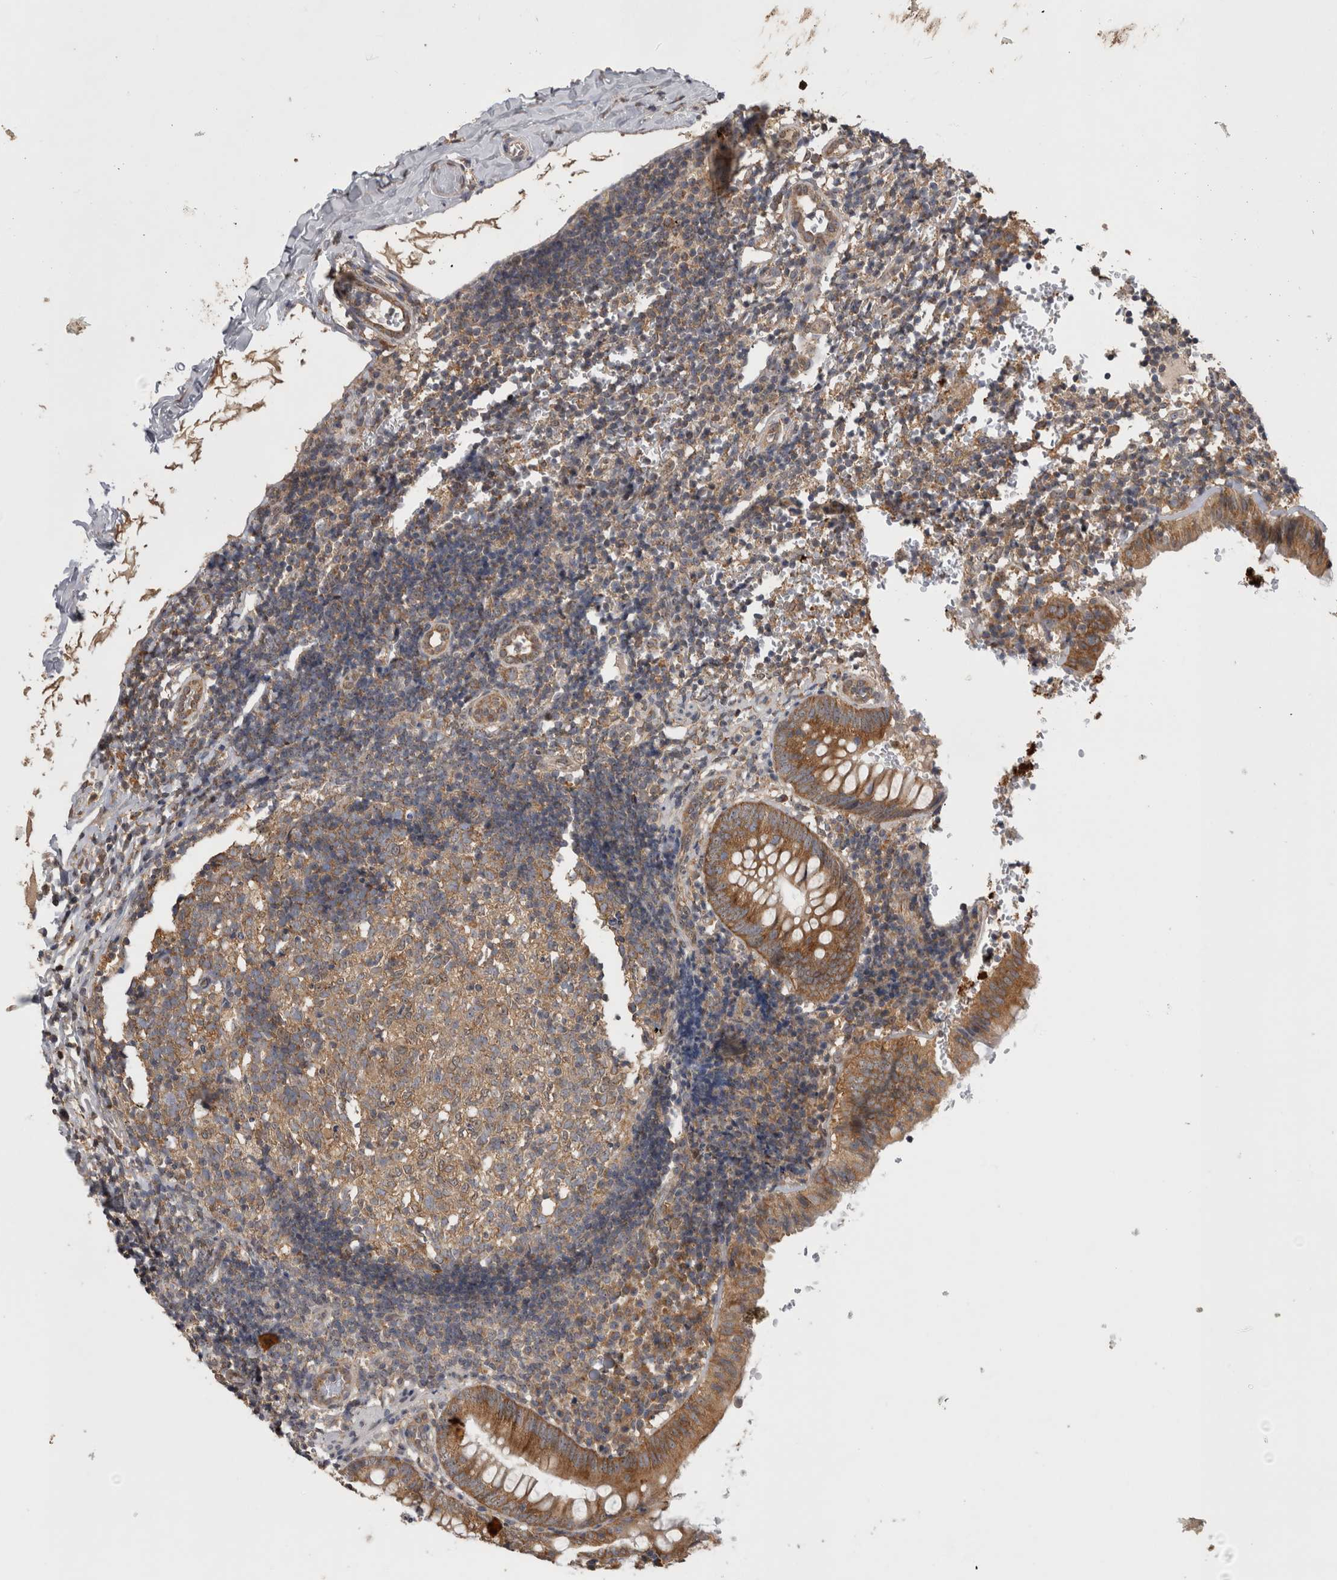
{"staining": {"intensity": "moderate", "quantity": ">75%", "location": "cytoplasmic/membranous"}, "tissue": "appendix", "cell_type": "Glandular cells", "image_type": "normal", "snomed": [{"axis": "morphology", "description": "Normal tissue, NOS"}, {"axis": "topography", "description": "Appendix"}], "caption": "DAB immunohistochemical staining of normal appendix shows moderate cytoplasmic/membranous protein staining in about >75% of glandular cells.", "gene": "ATXN2", "patient": {"sex": "male", "age": 8}}